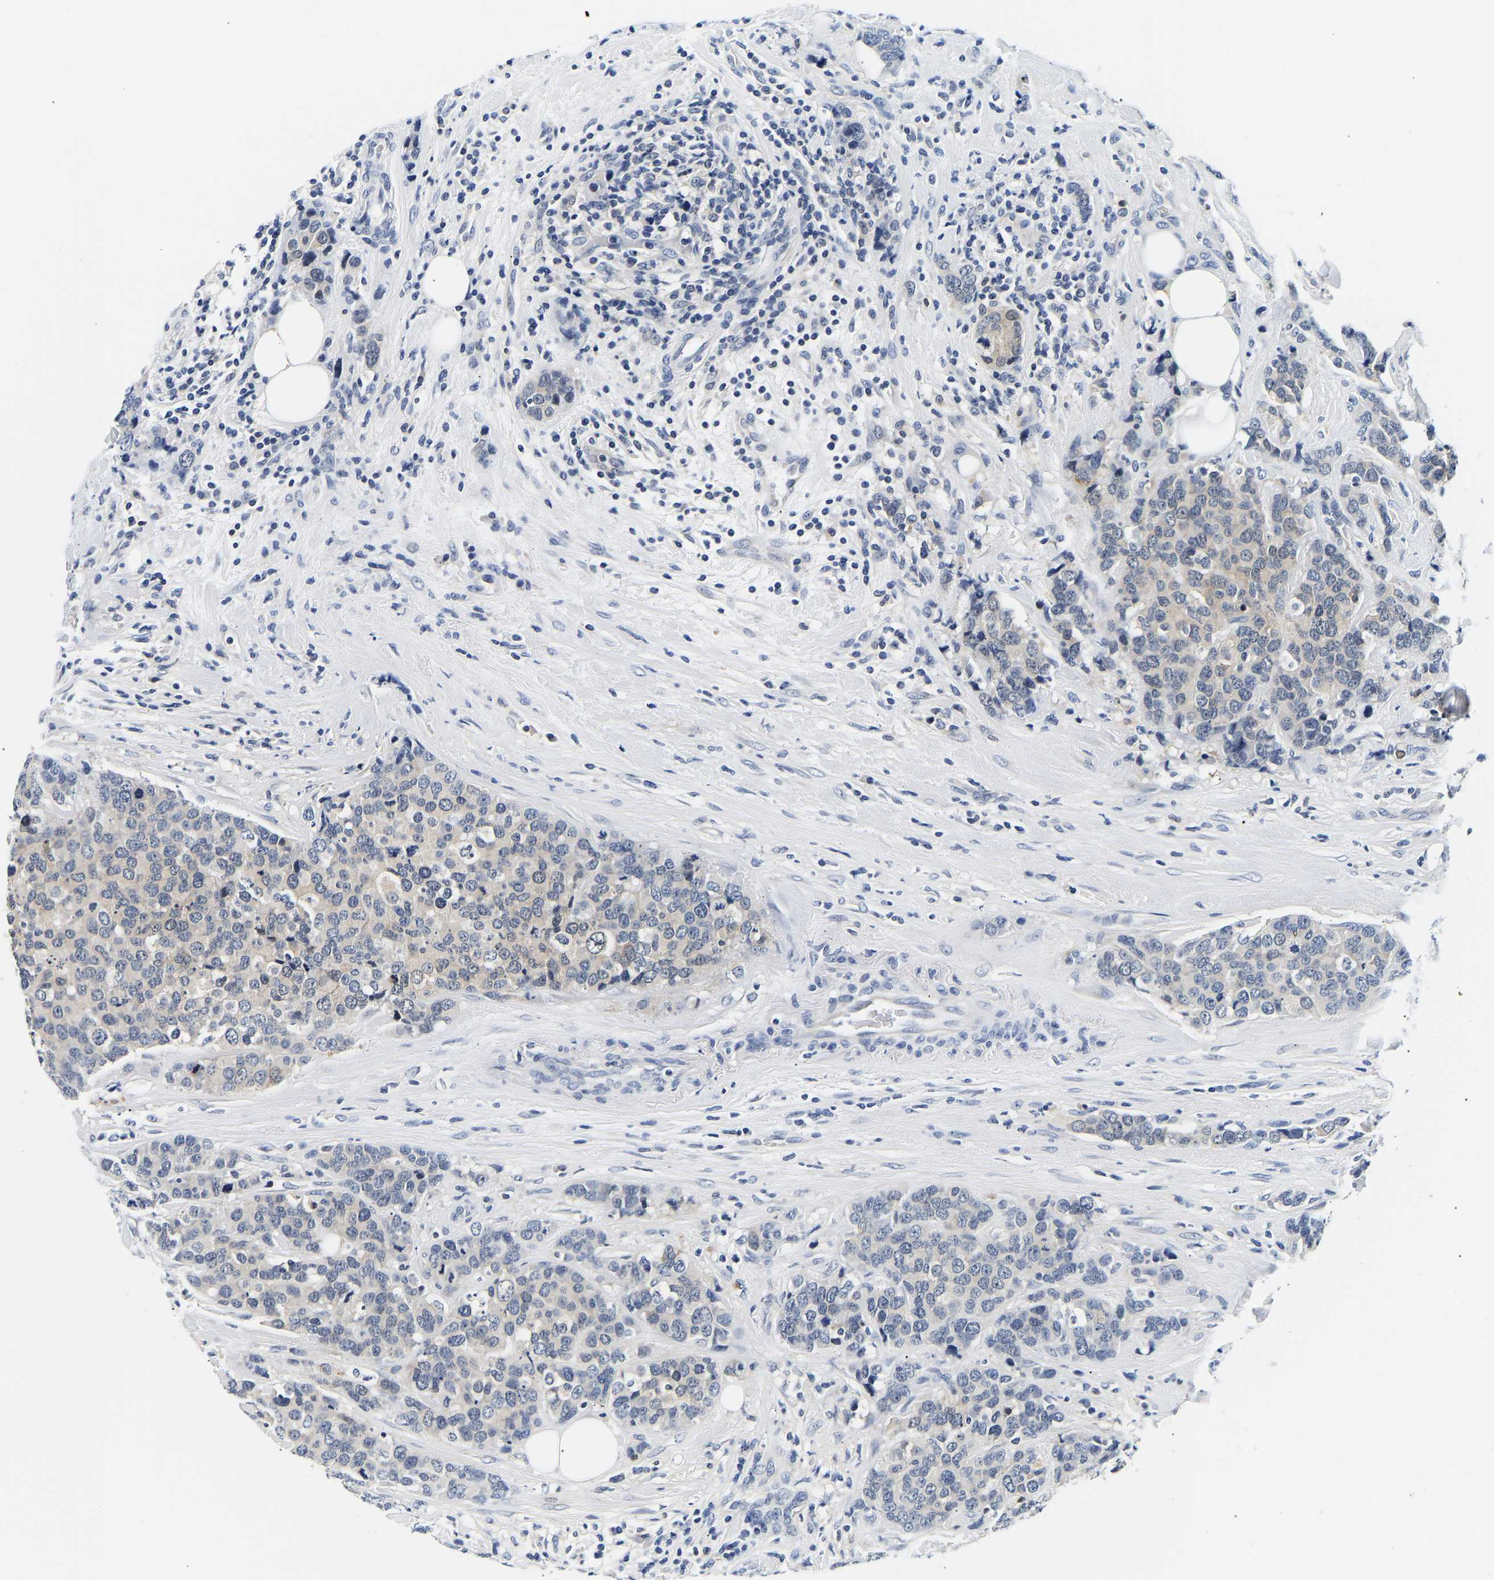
{"staining": {"intensity": "negative", "quantity": "none", "location": "none"}, "tissue": "breast cancer", "cell_type": "Tumor cells", "image_type": "cancer", "snomed": [{"axis": "morphology", "description": "Lobular carcinoma"}, {"axis": "topography", "description": "Breast"}], "caption": "This is an immunohistochemistry photomicrograph of breast cancer. There is no positivity in tumor cells.", "gene": "UCHL3", "patient": {"sex": "female", "age": 59}}